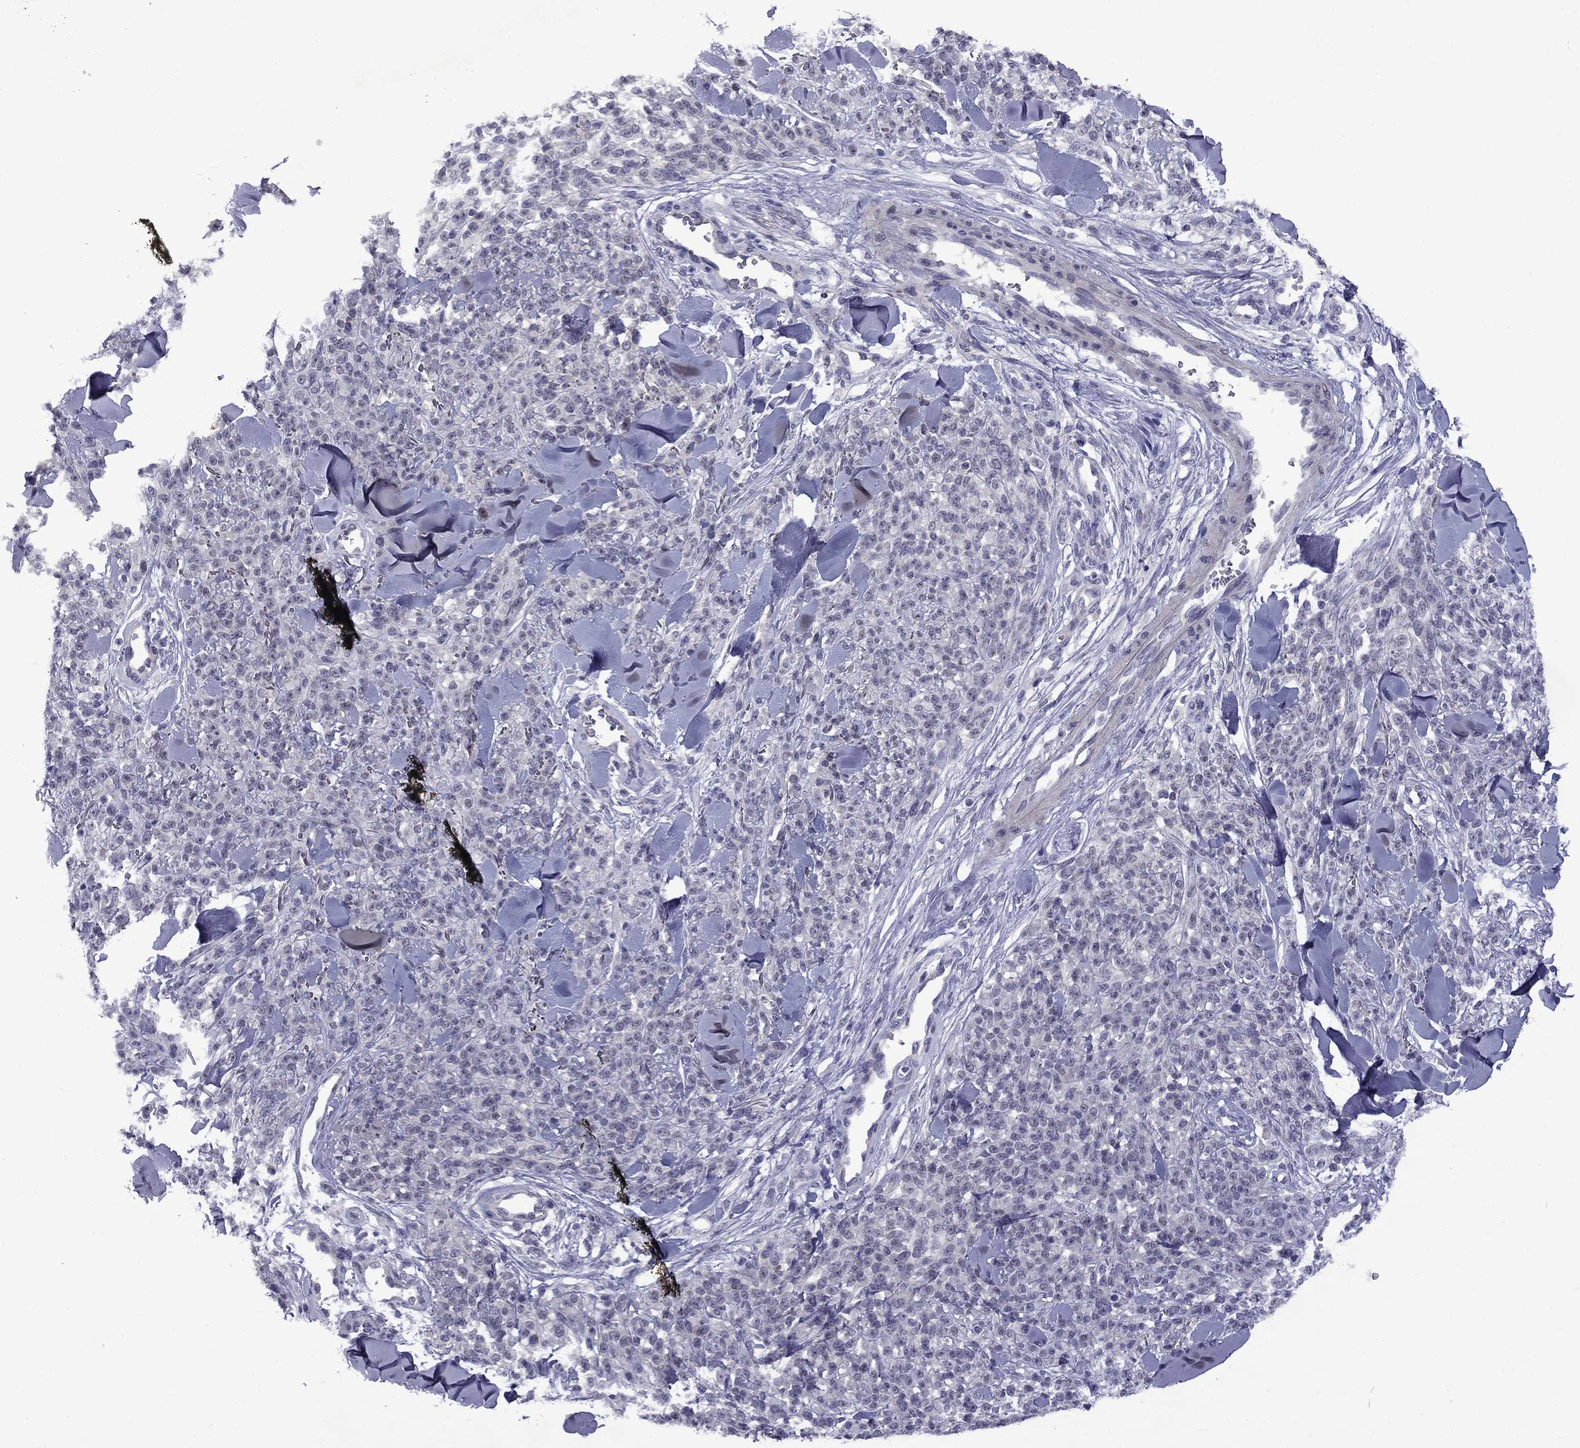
{"staining": {"intensity": "negative", "quantity": "none", "location": "none"}, "tissue": "melanoma", "cell_type": "Tumor cells", "image_type": "cancer", "snomed": [{"axis": "morphology", "description": "Malignant melanoma, NOS"}, {"axis": "topography", "description": "Skin"}, {"axis": "topography", "description": "Skin of trunk"}], "caption": "An immunohistochemistry (IHC) micrograph of melanoma is shown. There is no staining in tumor cells of melanoma.", "gene": "SNTA1", "patient": {"sex": "male", "age": 74}}